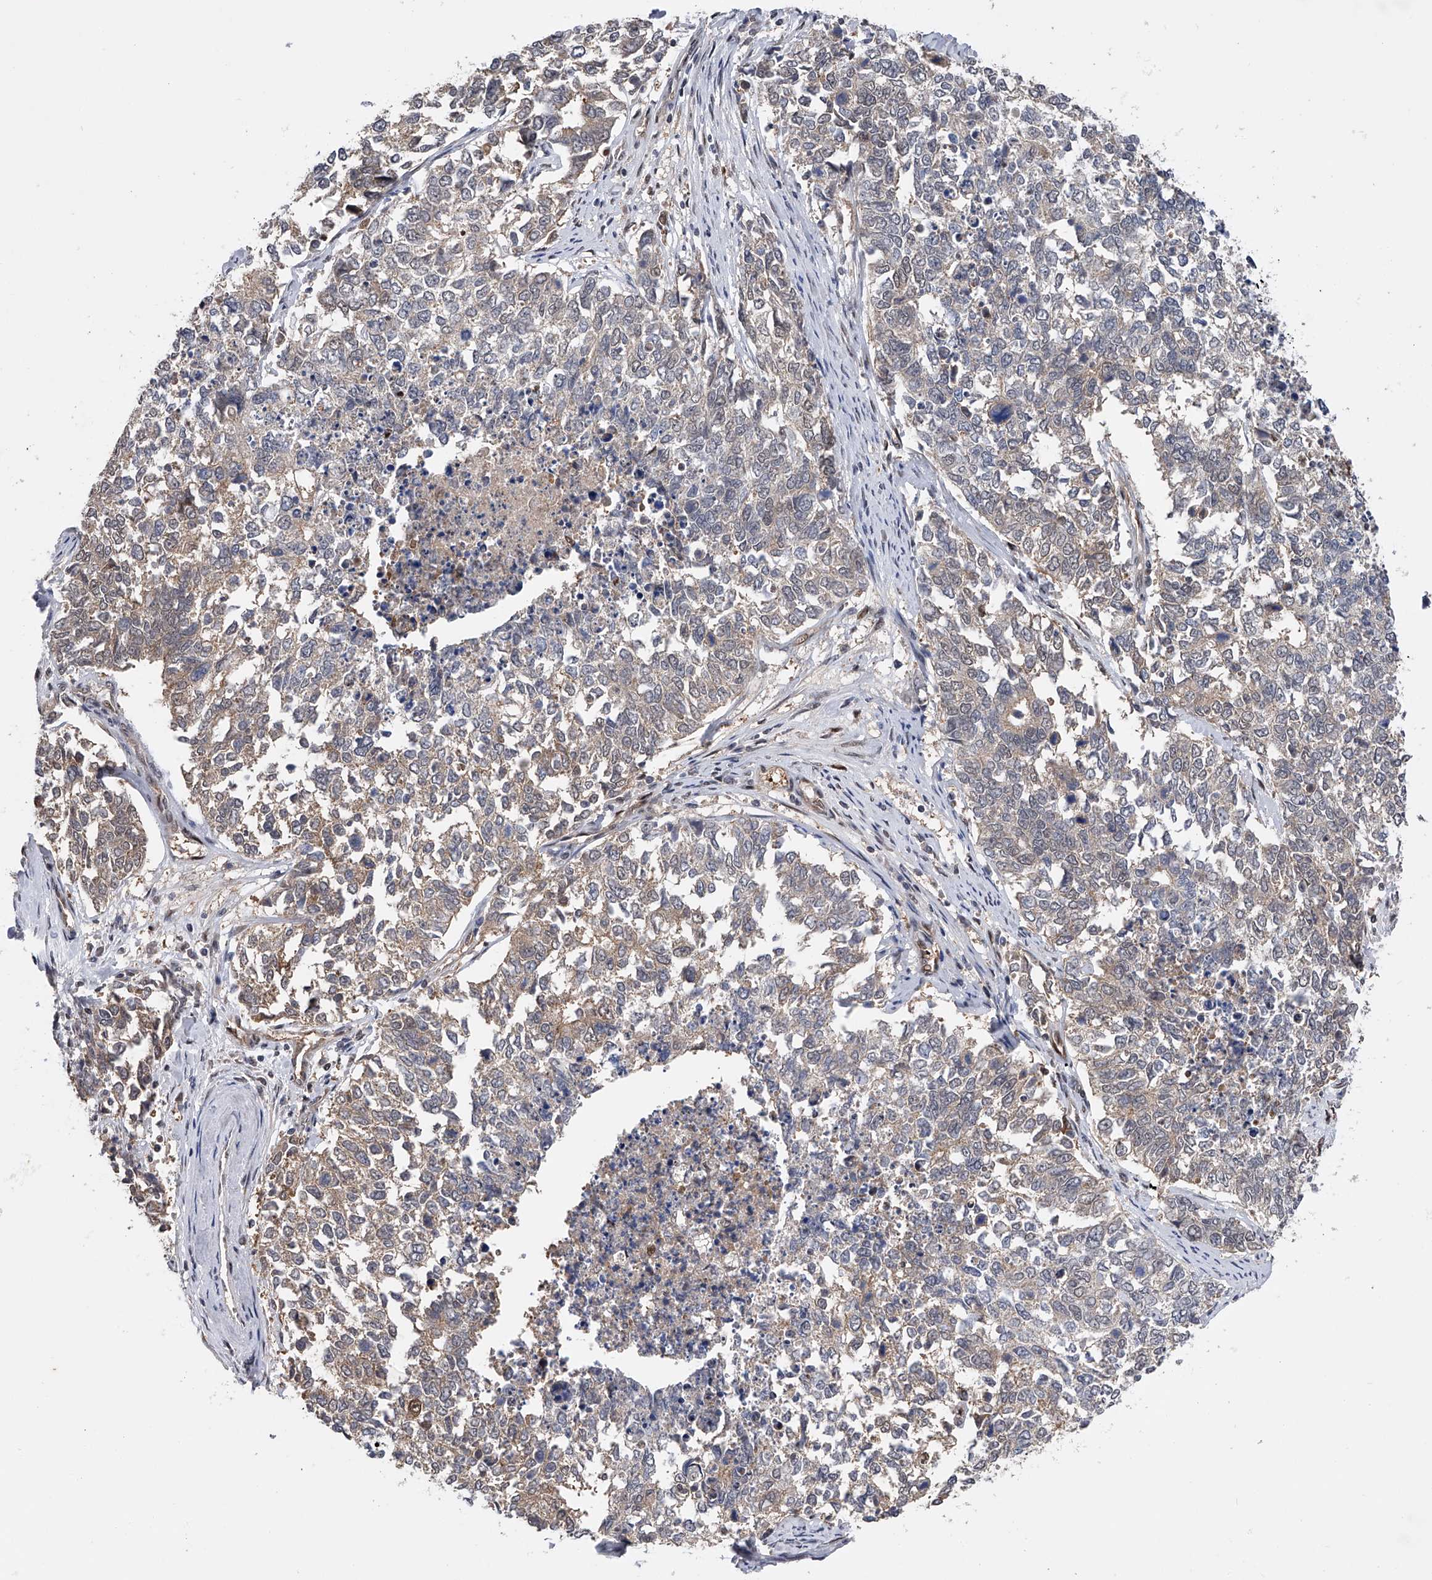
{"staining": {"intensity": "weak", "quantity": "<25%", "location": "cytoplasmic/membranous"}, "tissue": "cervical cancer", "cell_type": "Tumor cells", "image_type": "cancer", "snomed": [{"axis": "morphology", "description": "Squamous cell carcinoma, NOS"}, {"axis": "topography", "description": "Cervix"}], "caption": "Tumor cells show no significant staining in cervical cancer. (DAB immunohistochemistry, high magnification).", "gene": "RWDD2A", "patient": {"sex": "female", "age": 63}}